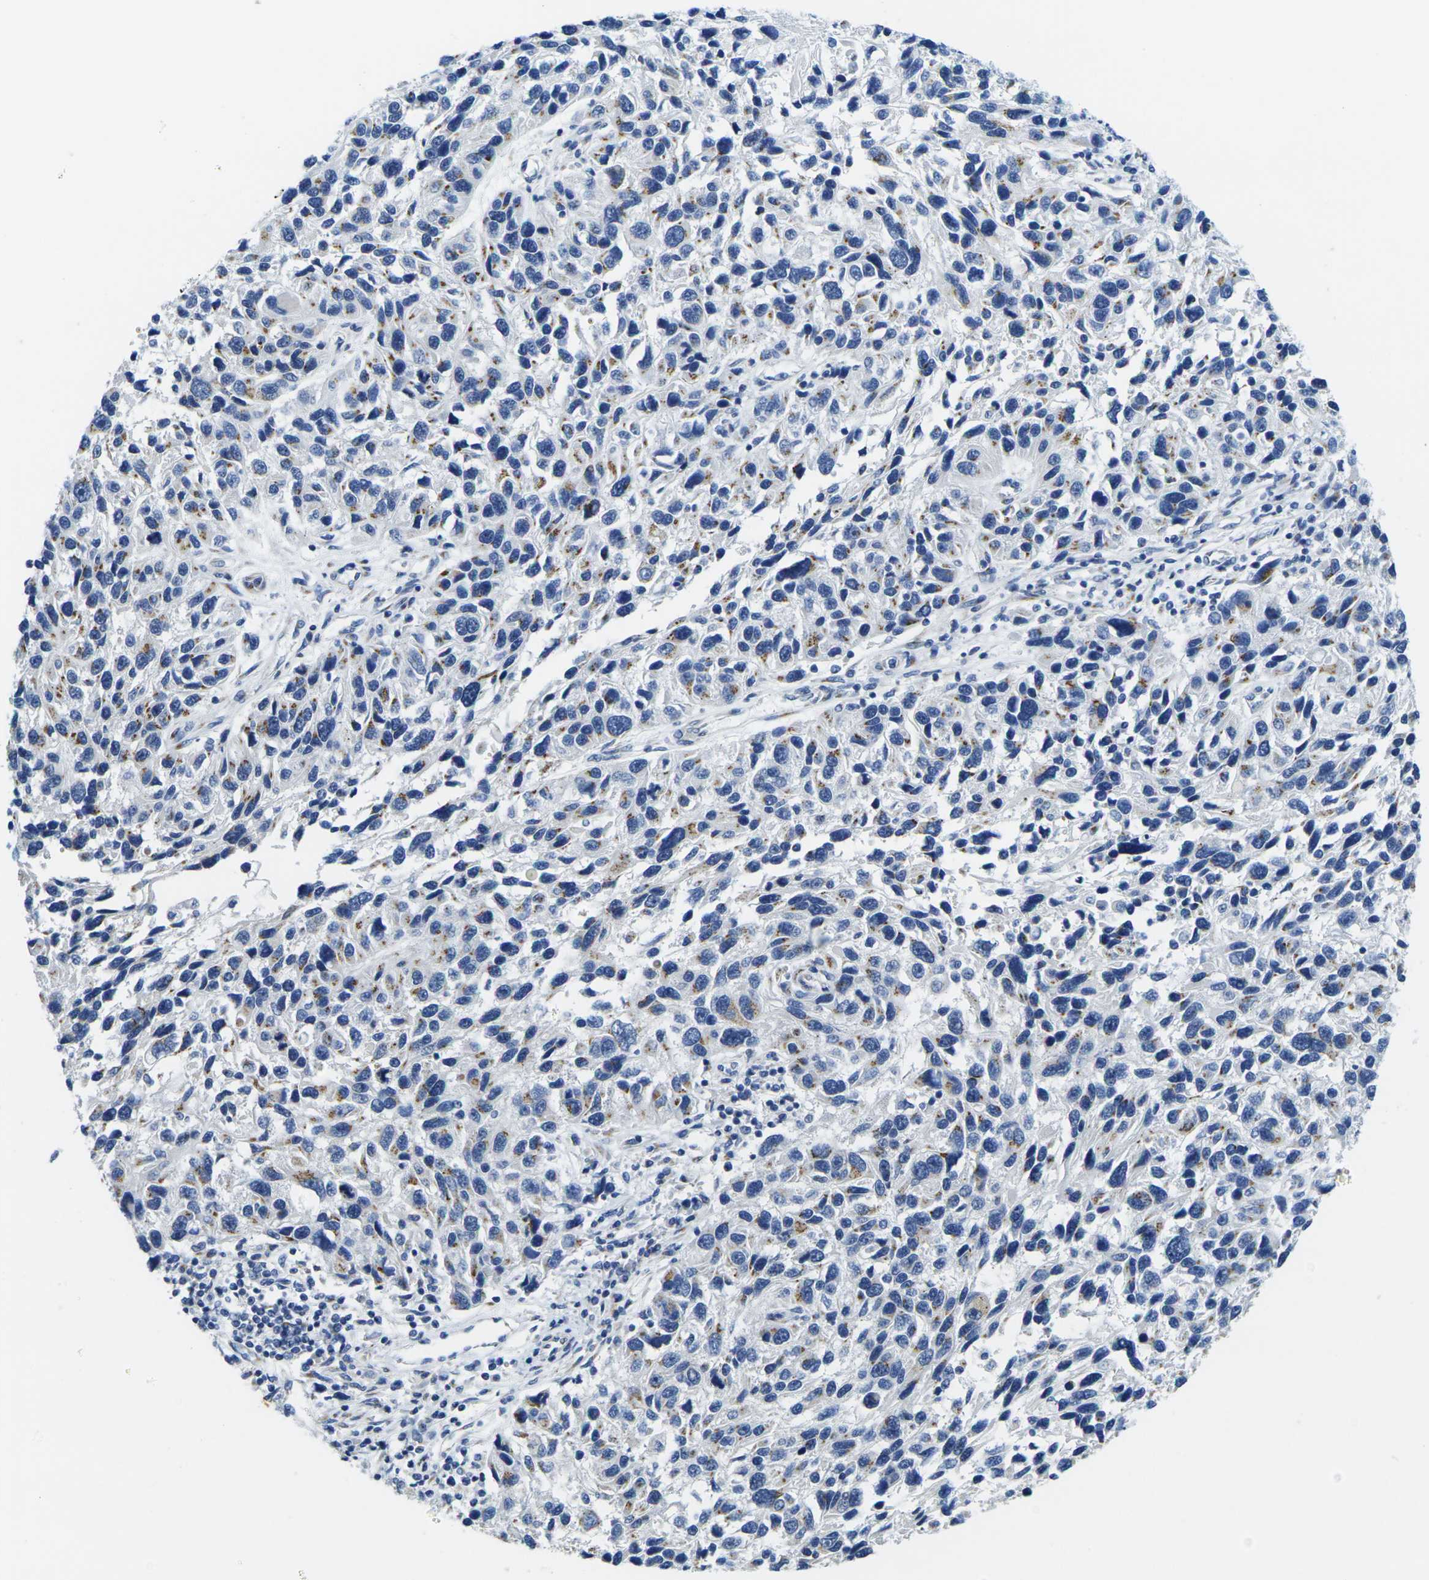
{"staining": {"intensity": "moderate", "quantity": "25%-75%", "location": "cytoplasmic/membranous"}, "tissue": "melanoma", "cell_type": "Tumor cells", "image_type": "cancer", "snomed": [{"axis": "morphology", "description": "Malignant melanoma, NOS"}, {"axis": "topography", "description": "Skin"}], "caption": "The immunohistochemical stain highlights moderate cytoplasmic/membranous expression in tumor cells of melanoma tissue.", "gene": "CRK", "patient": {"sex": "male", "age": 53}}